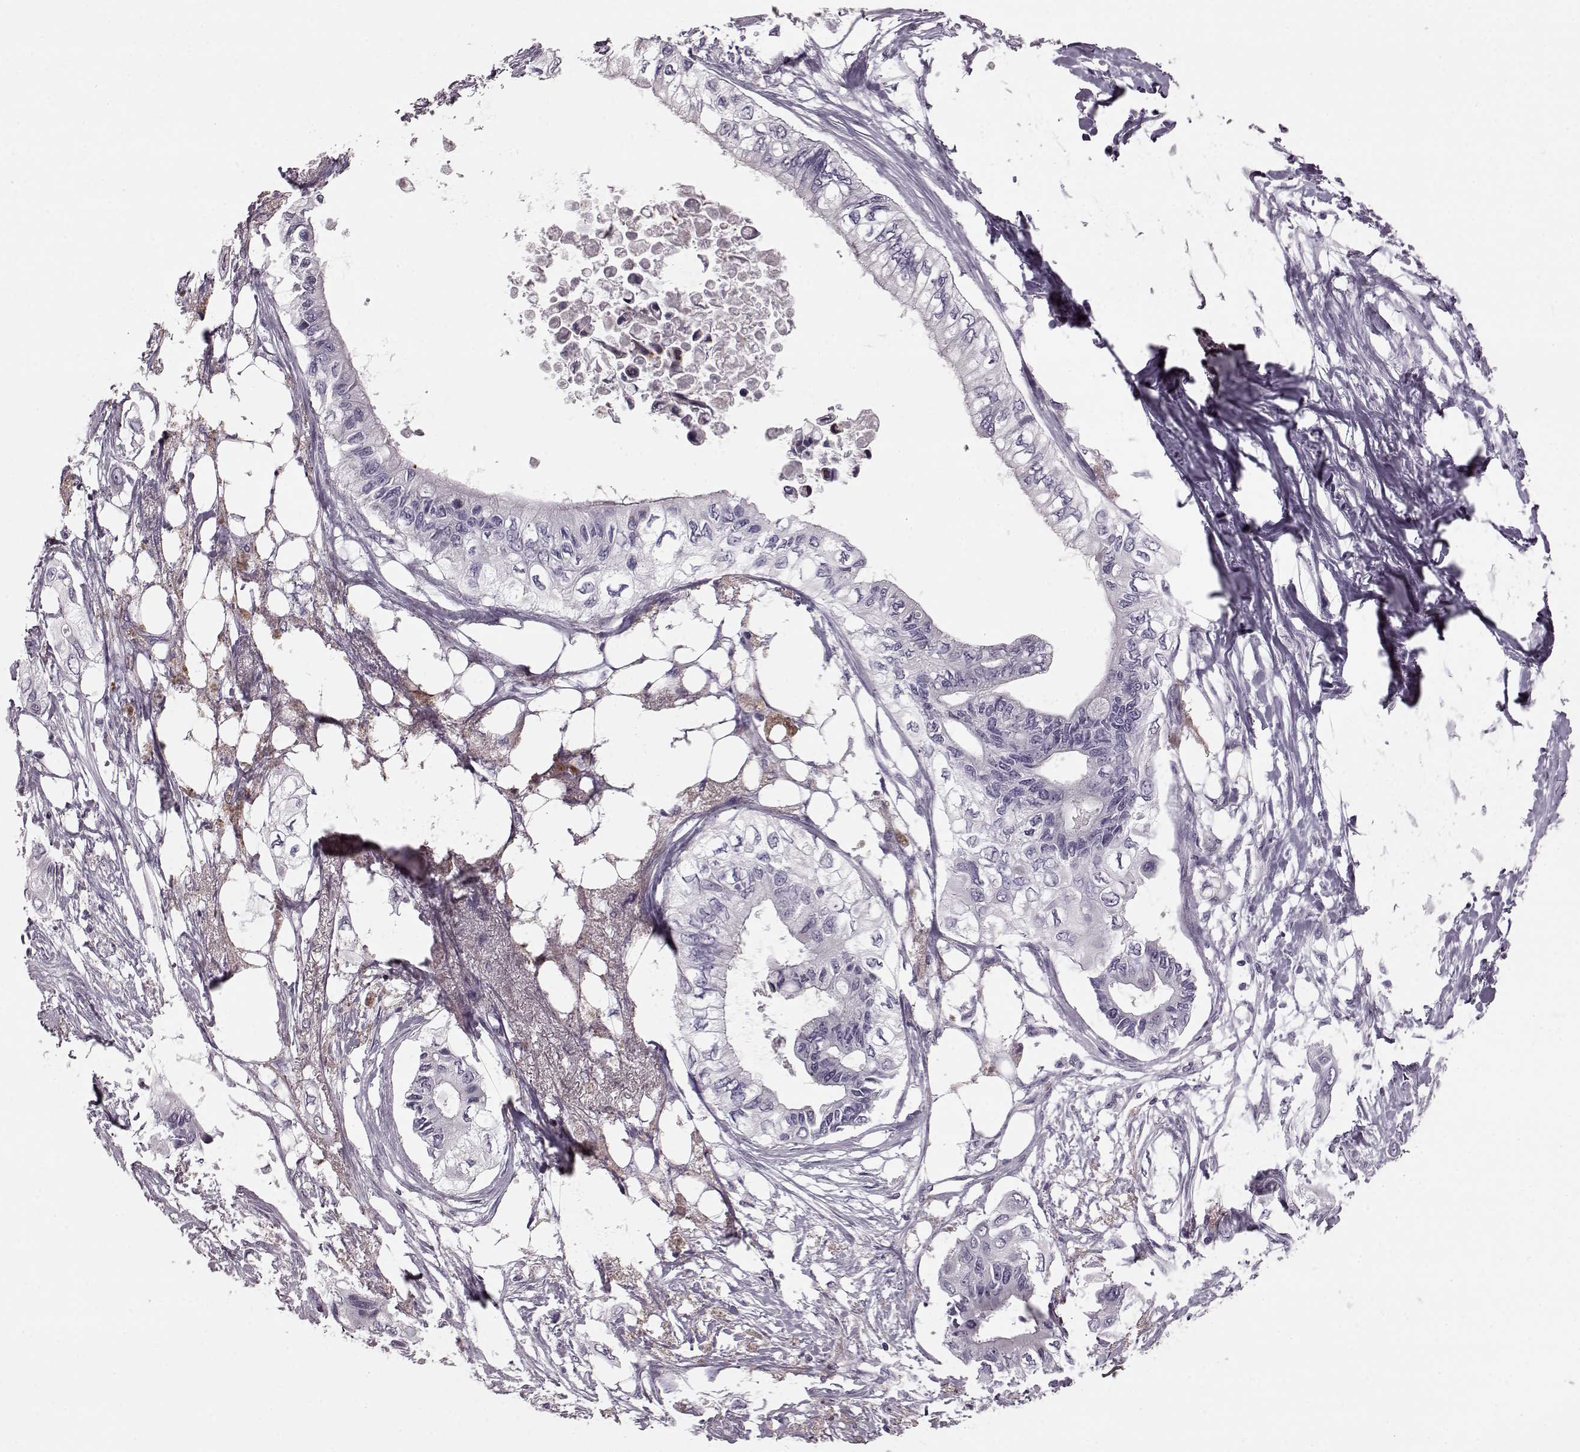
{"staining": {"intensity": "negative", "quantity": "none", "location": "none"}, "tissue": "pancreatic cancer", "cell_type": "Tumor cells", "image_type": "cancer", "snomed": [{"axis": "morphology", "description": "Adenocarcinoma, NOS"}, {"axis": "topography", "description": "Pancreas"}], "caption": "Immunohistochemical staining of pancreatic cancer displays no significant staining in tumor cells.", "gene": "CST7", "patient": {"sex": "female", "age": 63}}